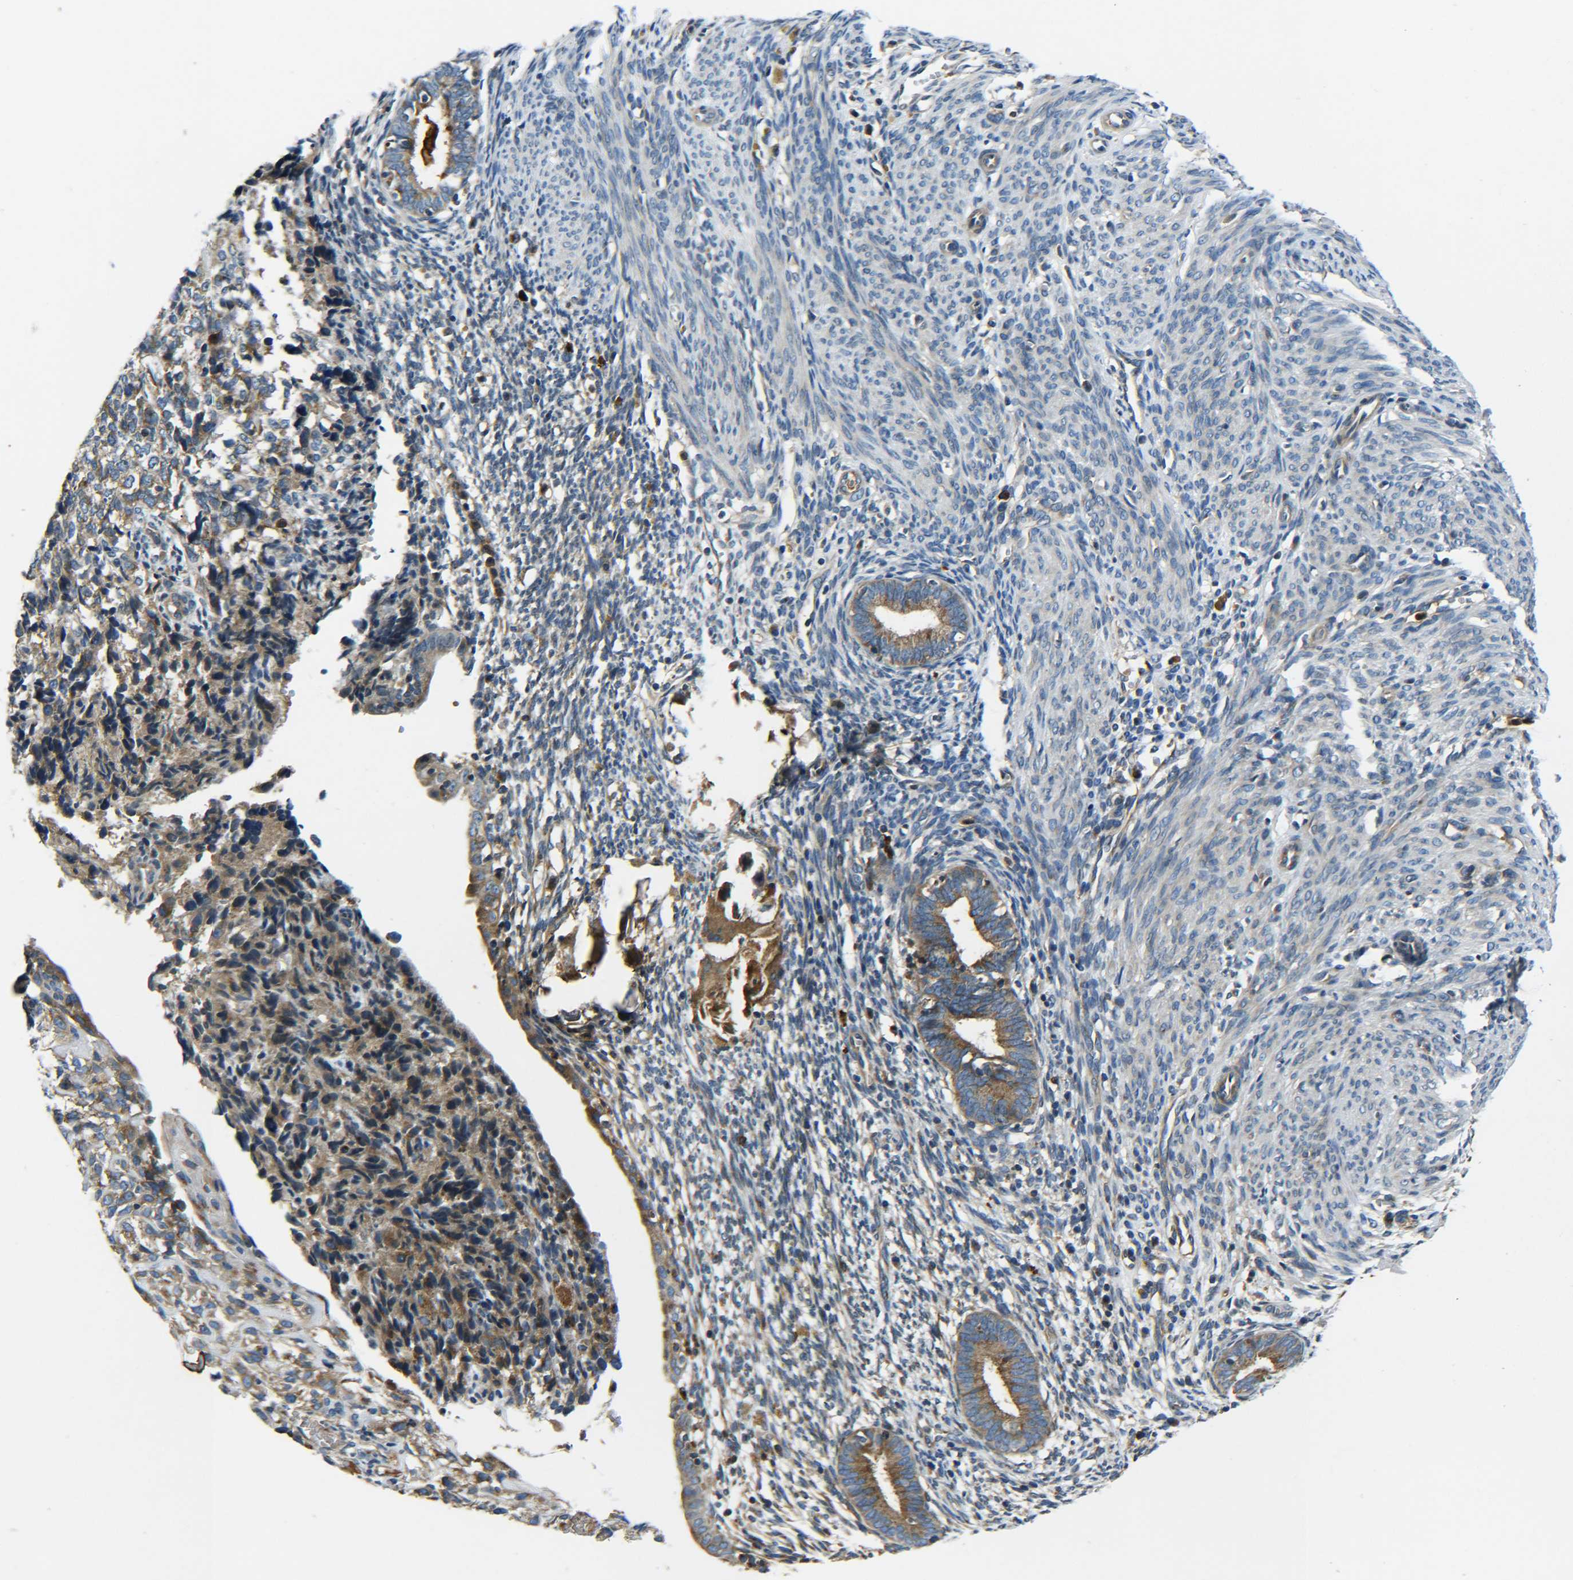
{"staining": {"intensity": "moderate", "quantity": "<25%", "location": "cytoplasmic/membranous"}, "tissue": "endometrium", "cell_type": "Cells in endometrial stroma", "image_type": "normal", "snomed": [{"axis": "morphology", "description": "Normal tissue, NOS"}, {"axis": "morphology", "description": "Adenocarcinoma, NOS"}, {"axis": "topography", "description": "Endometrium"}, {"axis": "topography", "description": "Ovary"}], "caption": "A histopathology image of endometrium stained for a protein reveals moderate cytoplasmic/membranous brown staining in cells in endometrial stroma.", "gene": "RAB1B", "patient": {"sex": "female", "age": 68}}